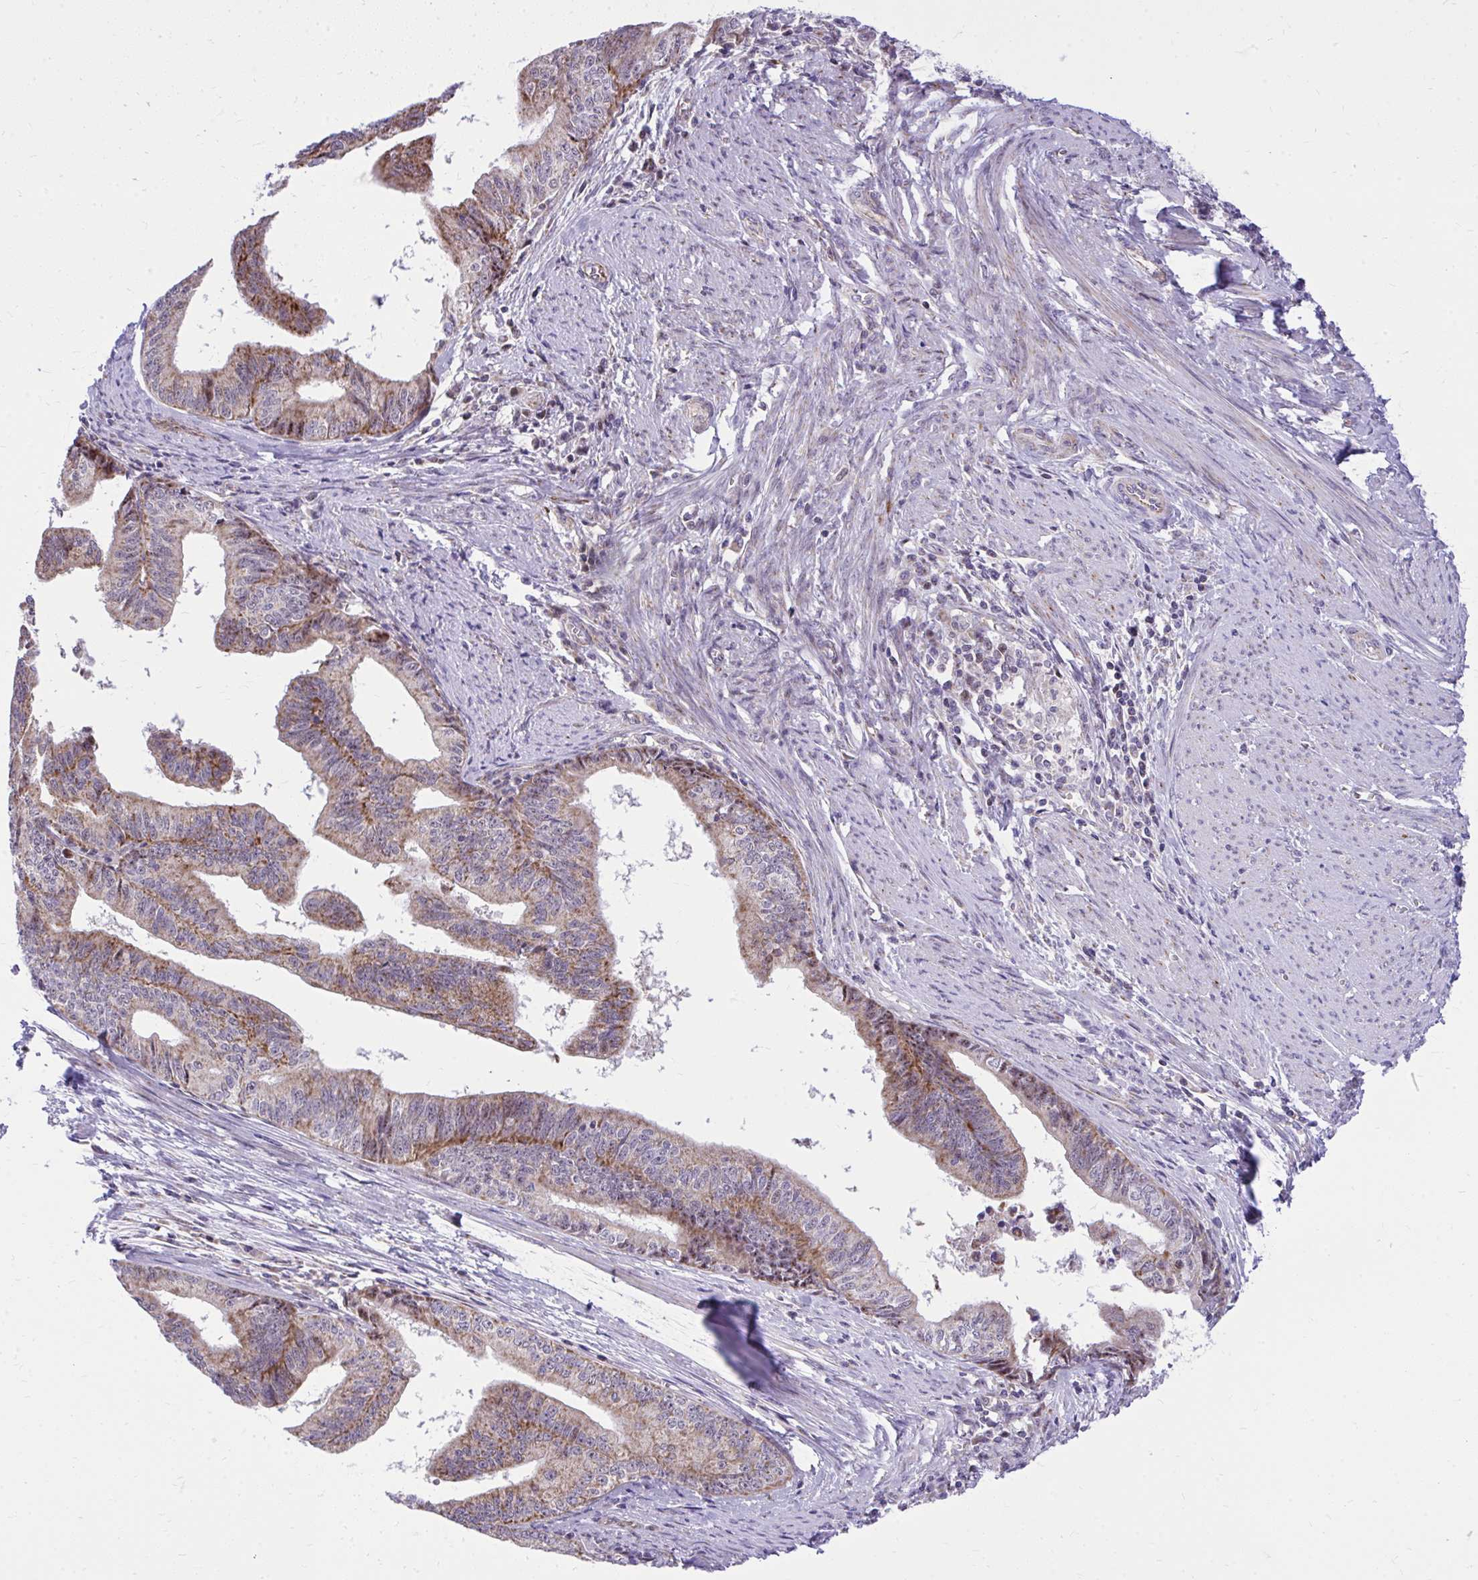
{"staining": {"intensity": "moderate", "quantity": ">75%", "location": "cytoplasmic/membranous"}, "tissue": "endometrial cancer", "cell_type": "Tumor cells", "image_type": "cancer", "snomed": [{"axis": "morphology", "description": "Adenocarcinoma, NOS"}, {"axis": "topography", "description": "Endometrium"}], "caption": "Human endometrial cancer (adenocarcinoma) stained with a brown dye shows moderate cytoplasmic/membranous positive positivity in about >75% of tumor cells.", "gene": "GPRIN3", "patient": {"sex": "female", "age": 65}}